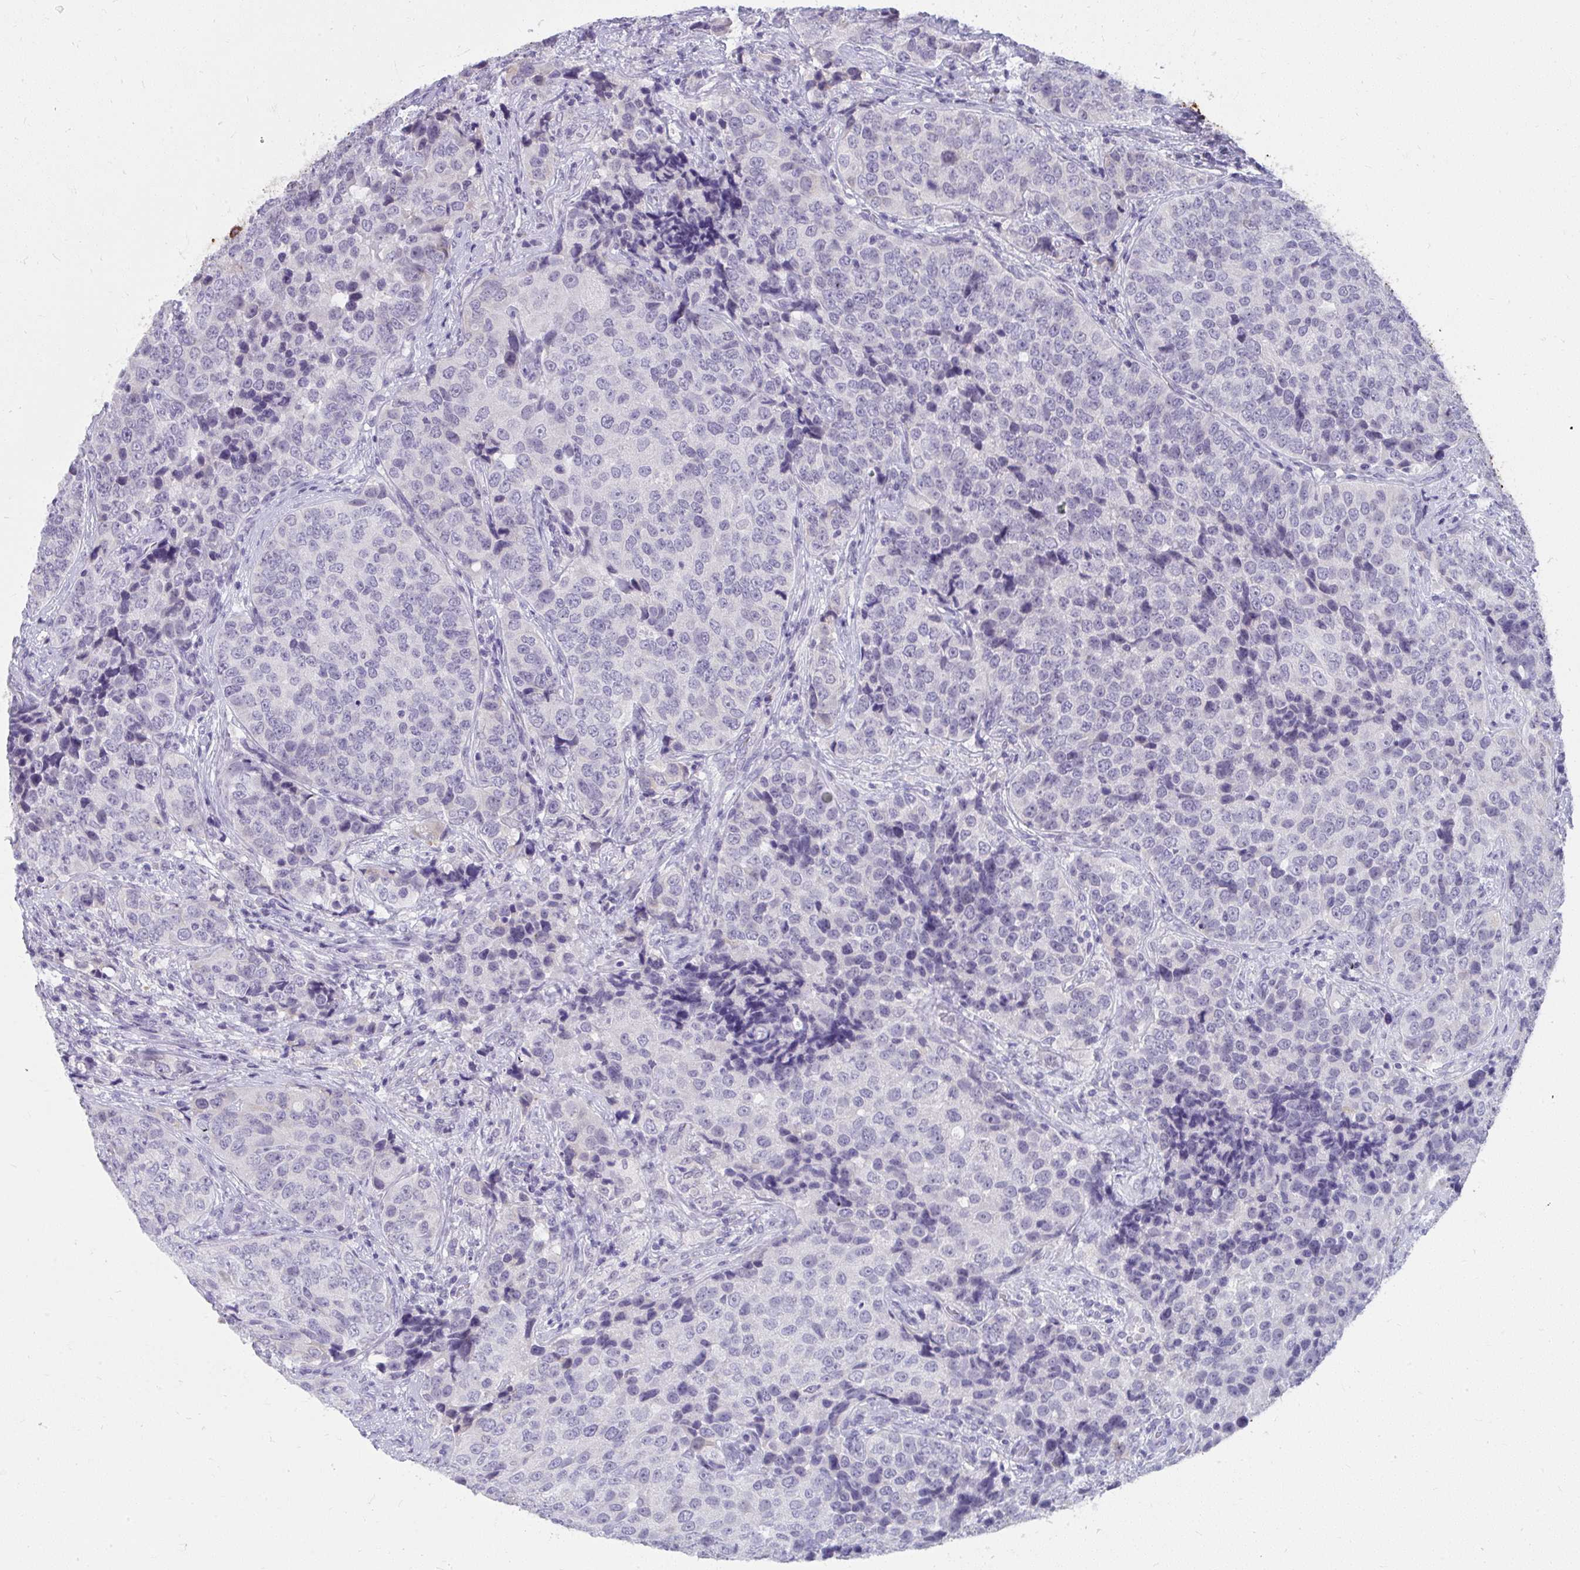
{"staining": {"intensity": "weak", "quantity": "<25%", "location": "cytoplasmic/membranous"}, "tissue": "urothelial cancer", "cell_type": "Tumor cells", "image_type": "cancer", "snomed": [{"axis": "morphology", "description": "Urothelial carcinoma, NOS"}, {"axis": "topography", "description": "Urinary bladder"}], "caption": "The histopathology image demonstrates no significant staining in tumor cells of transitional cell carcinoma.", "gene": "UGT3A2", "patient": {"sex": "male", "age": 52}}